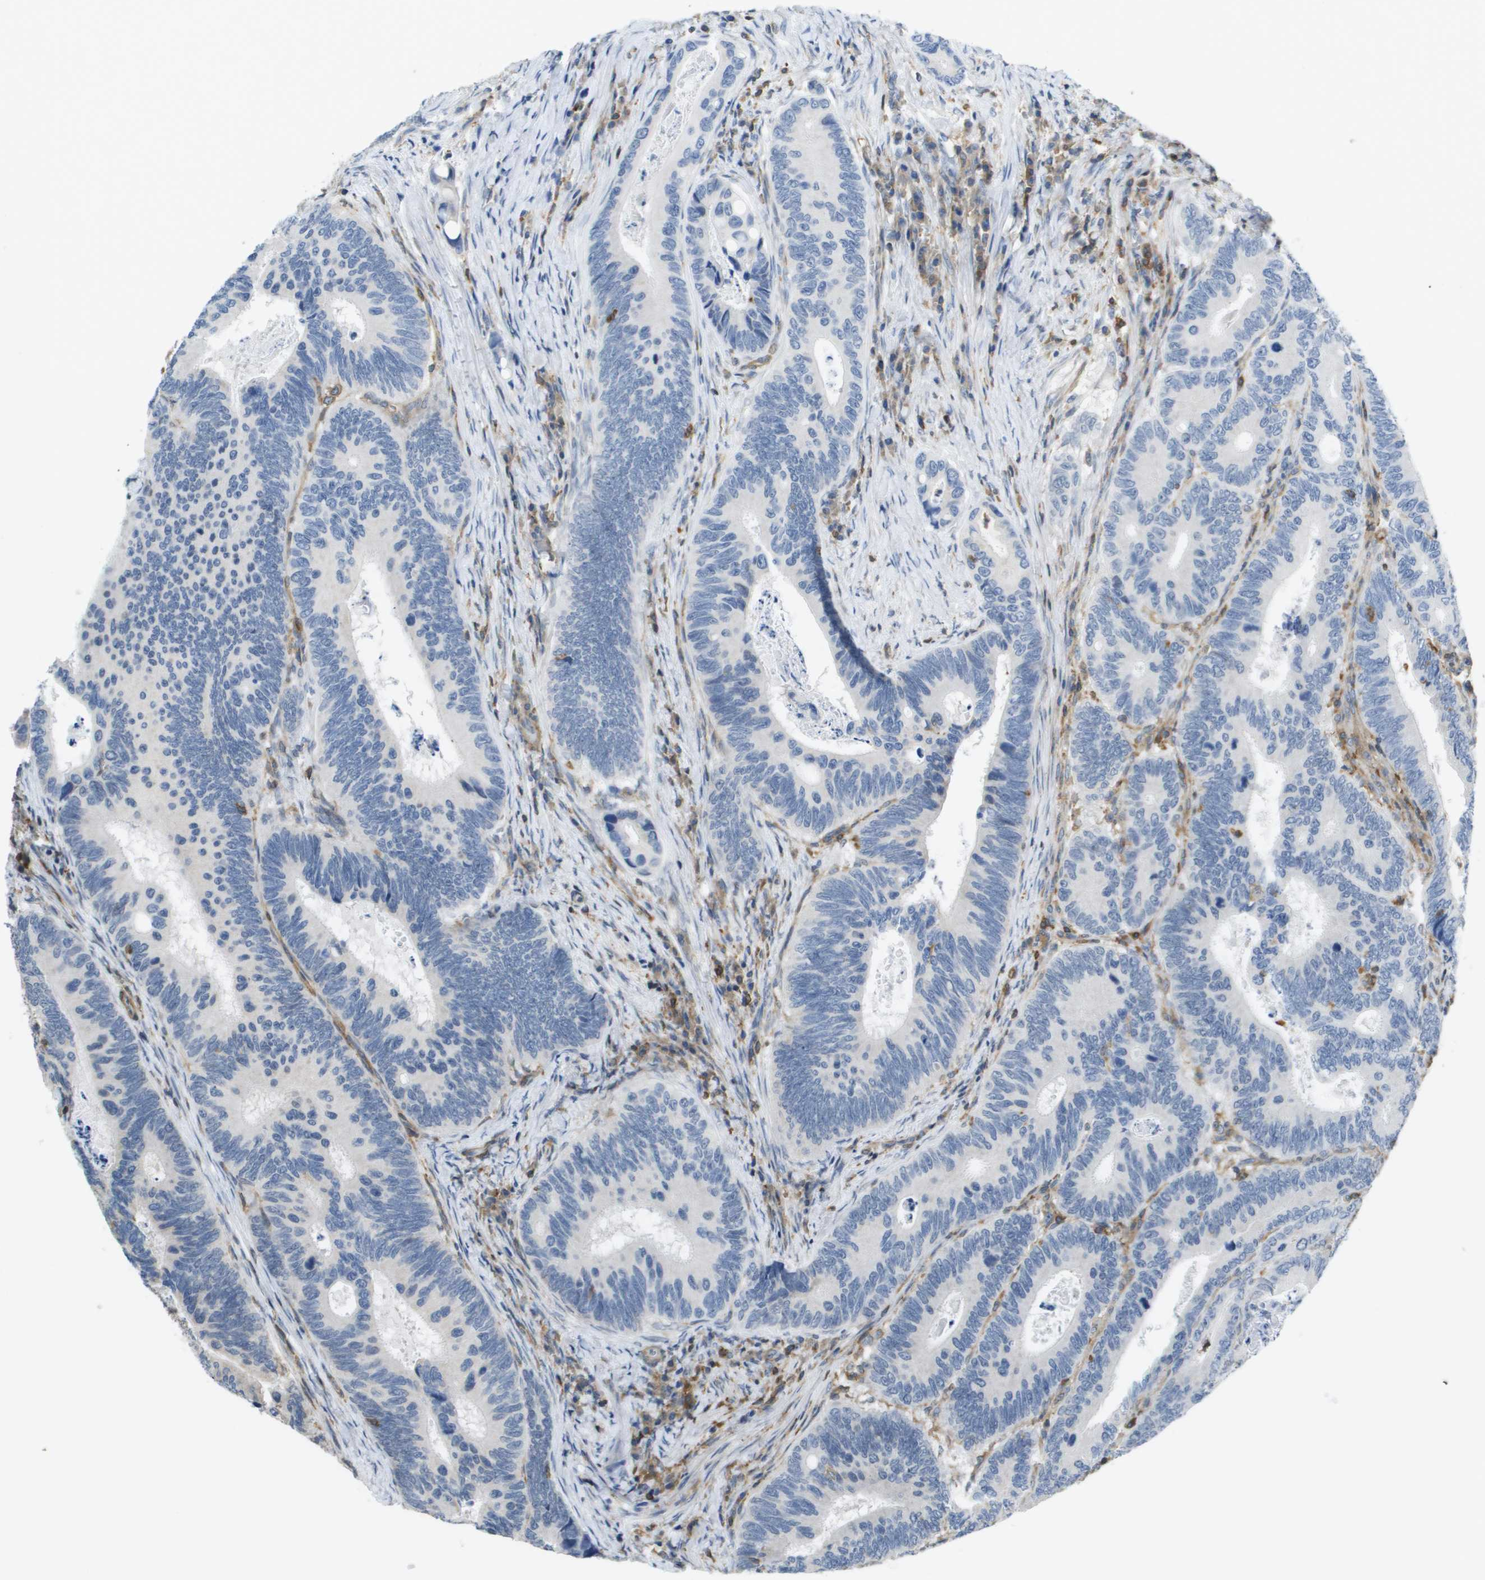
{"staining": {"intensity": "negative", "quantity": "none", "location": "none"}, "tissue": "colorectal cancer", "cell_type": "Tumor cells", "image_type": "cancer", "snomed": [{"axis": "morphology", "description": "Inflammation, NOS"}, {"axis": "morphology", "description": "Adenocarcinoma, NOS"}, {"axis": "topography", "description": "Colon"}], "caption": "IHC histopathology image of neoplastic tissue: human colorectal adenocarcinoma stained with DAB exhibits no significant protein expression in tumor cells.", "gene": "RCSD1", "patient": {"sex": "male", "age": 72}}